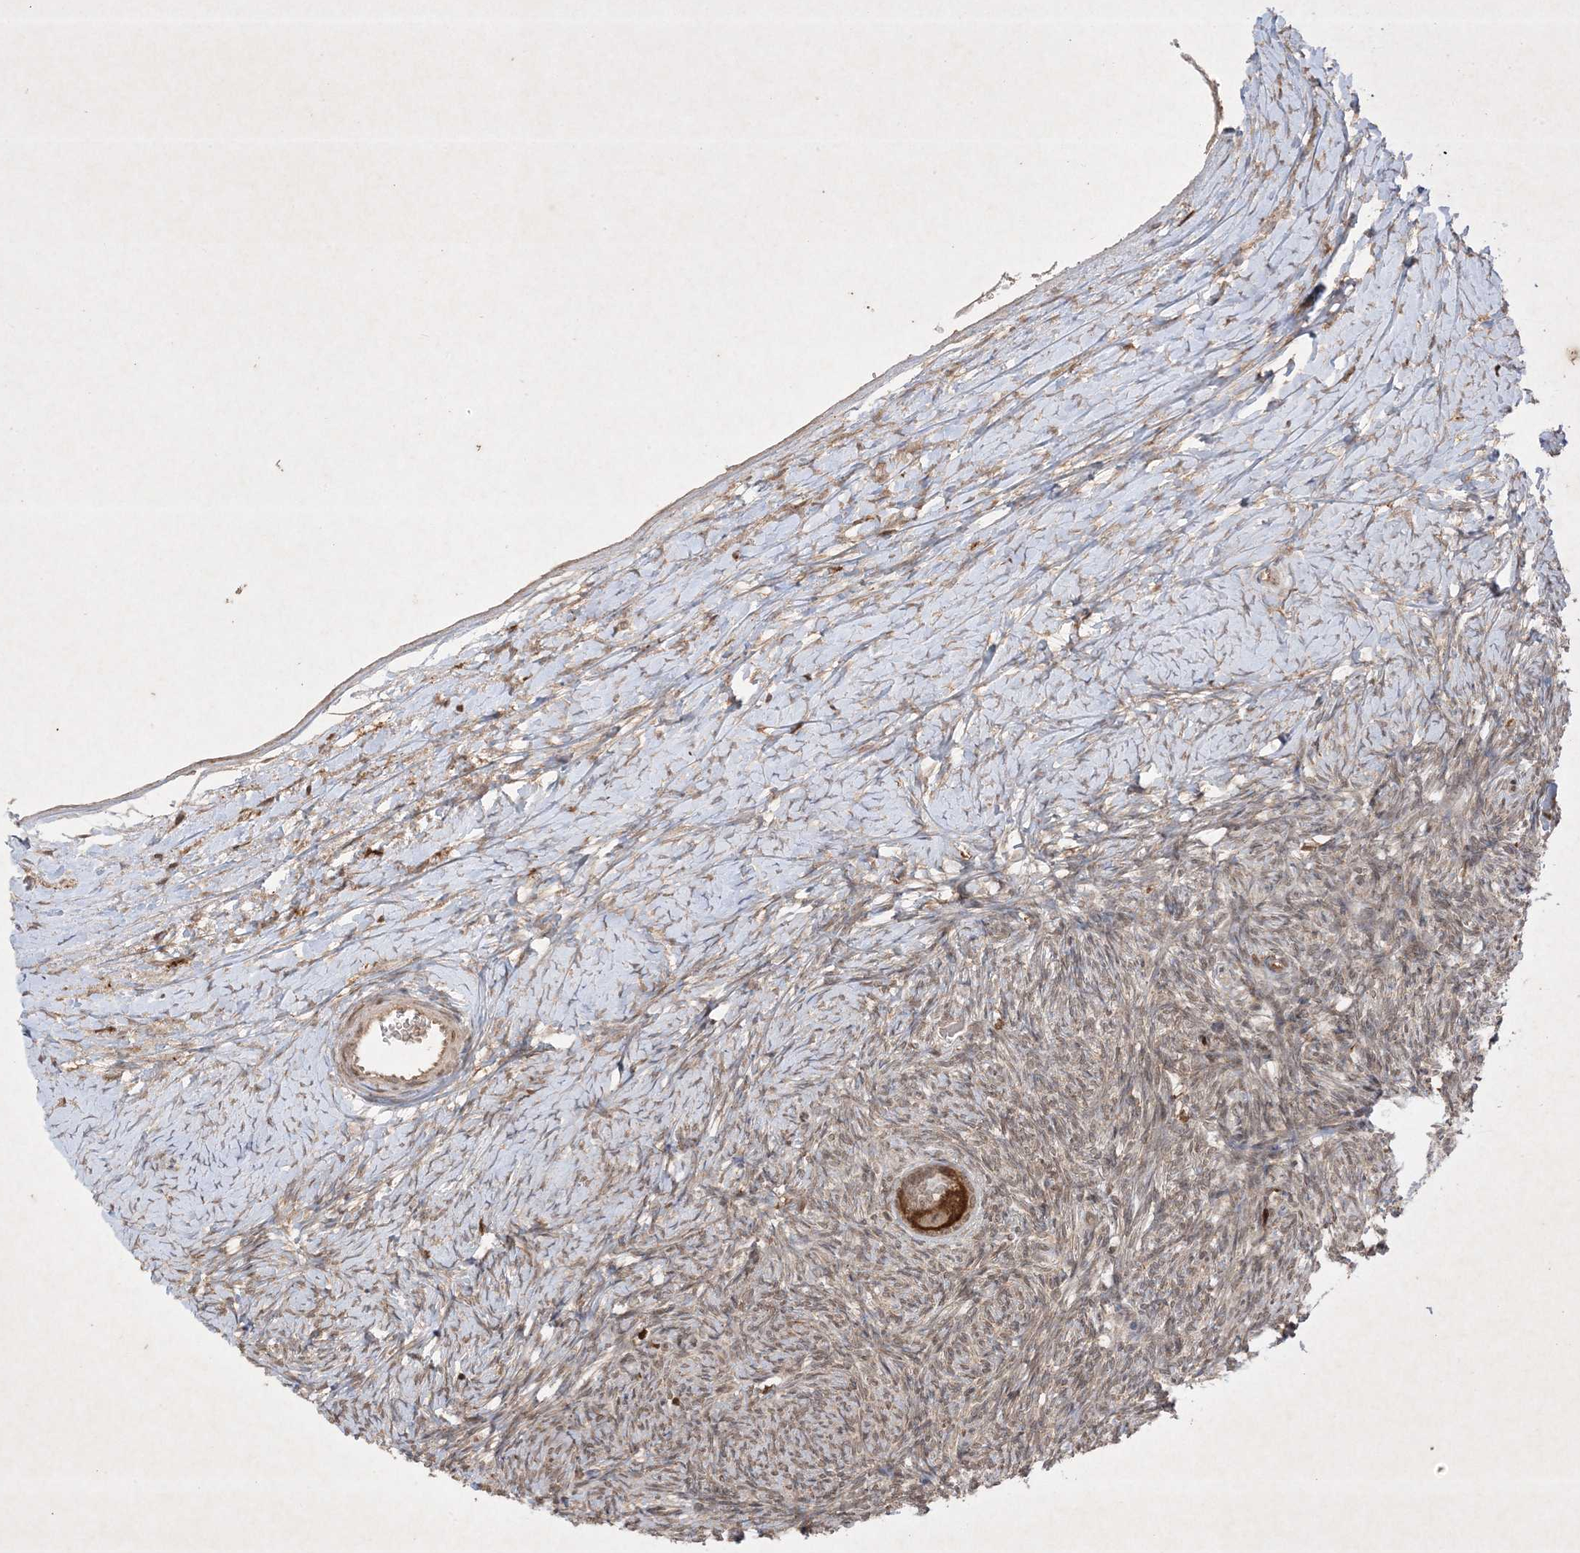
{"staining": {"intensity": "strong", "quantity": ">75%", "location": "cytoplasmic/membranous"}, "tissue": "ovary", "cell_type": "Follicle cells", "image_type": "normal", "snomed": [{"axis": "morphology", "description": "Normal tissue, NOS"}, {"axis": "morphology", "description": "Developmental malformation"}, {"axis": "topography", "description": "Ovary"}], "caption": "Follicle cells show high levels of strong cytoplasmic/membranous positivity in about >75% of cells in benign ovary. The staining was performed using DAB (3,3'-diaminobenzidine) to visualize the protein expression in brown, while the nuclei were stained in blue with hematoxylin (Magnification: 20x).", "gene": "PTK6", "patient": {"sex": "female", "age": 39}}